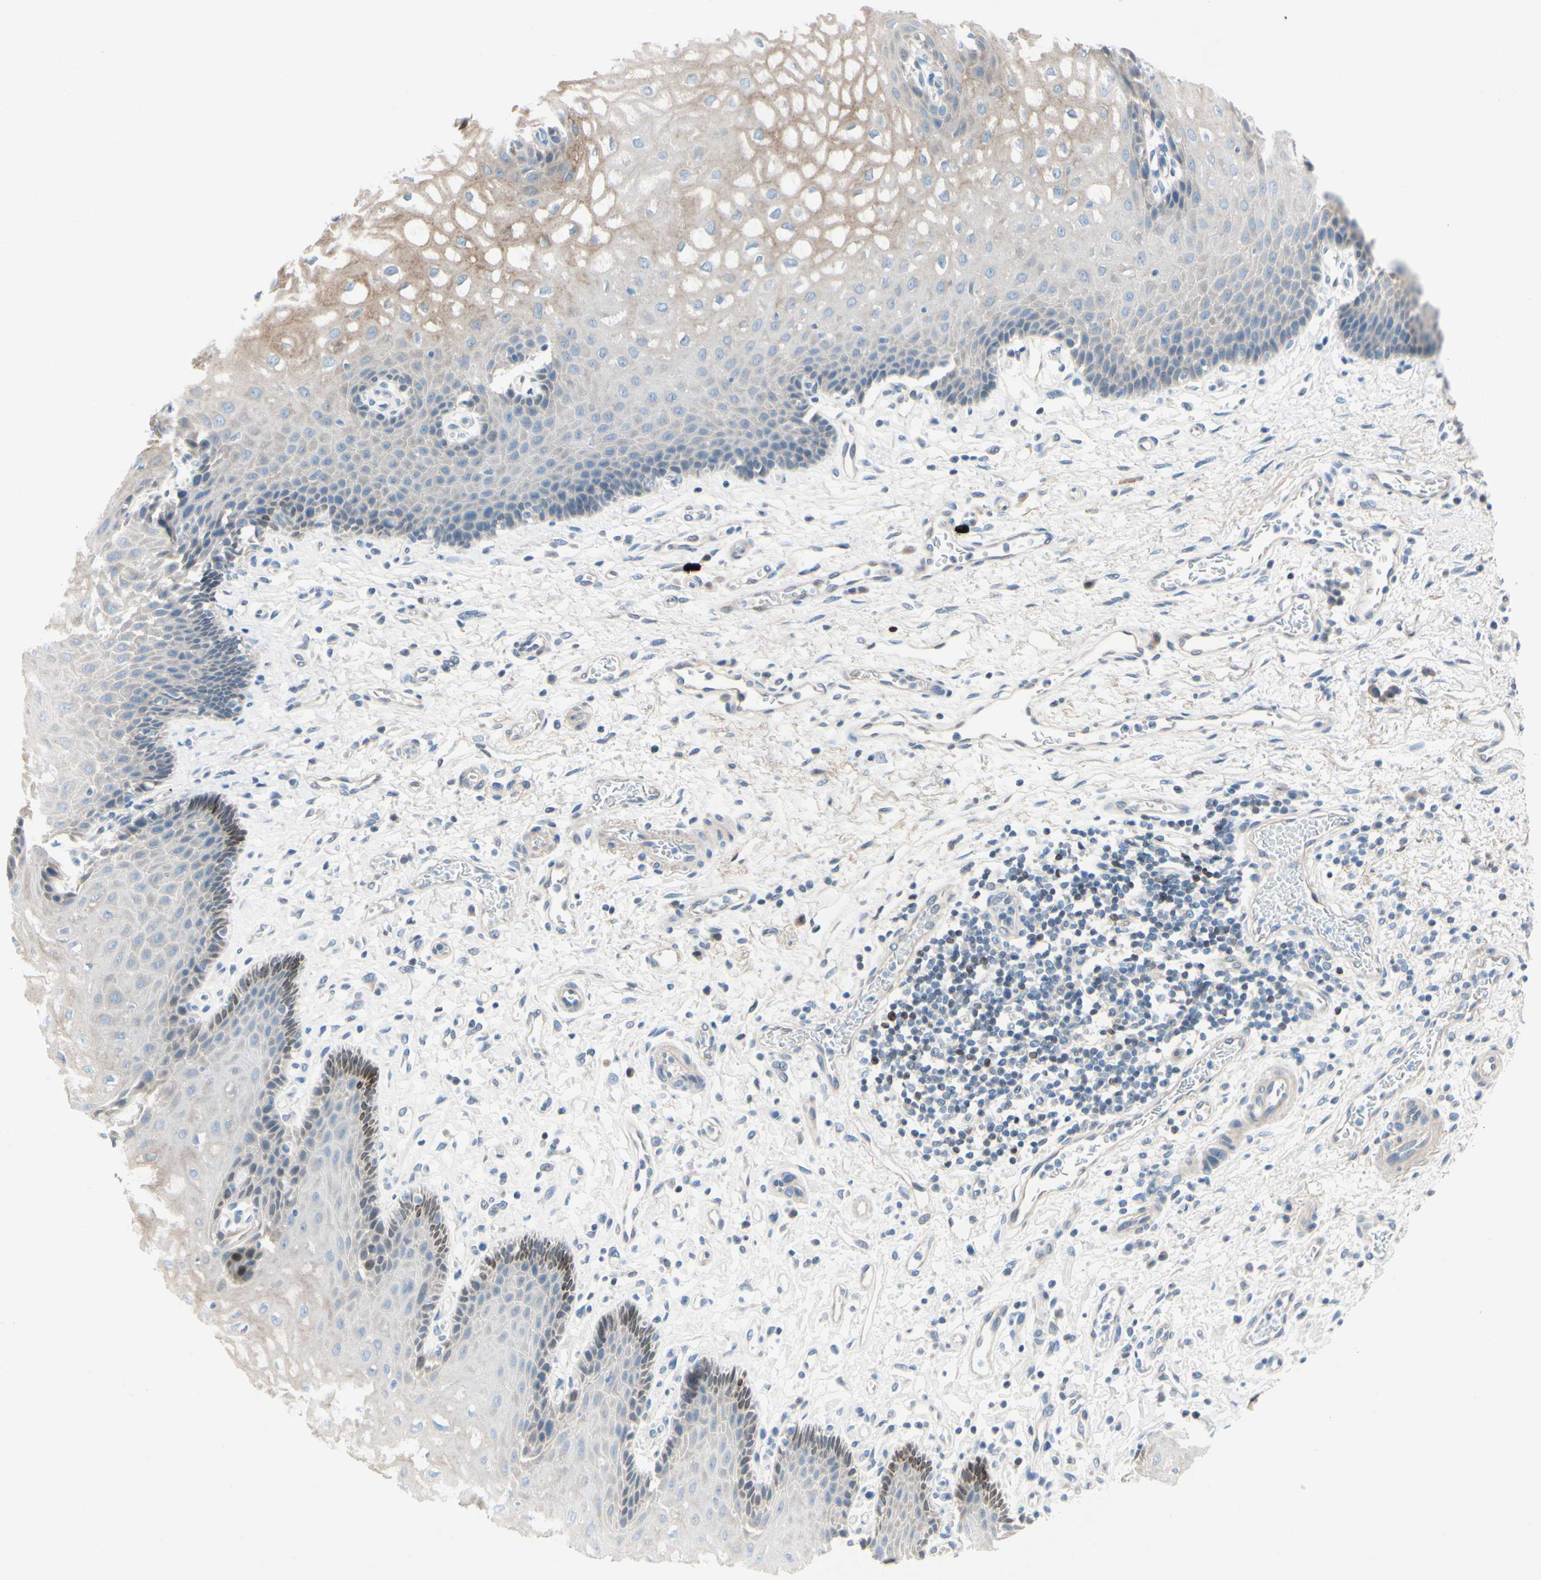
{"staining": {"intensity": "moderate", "quantity": "25%-75%", "location": "cytoplasmic/membranous"}, "tissue": "esophagus", "cell_type": "Squamous epithelial cells", "image_type": "normal", "snomed": [{"axis": "morphology", "description": "Normal tissue, NOS"}, {"axis": "topography", "description": "Esophagus"}], "caption": "Normal esophagus displays moderate cytoplasmic/membranous positivity in about 25%-75% of squamous epithelial cells.", "gene": "ZNF132", "patient": {"sex": "male", "age": 54}}